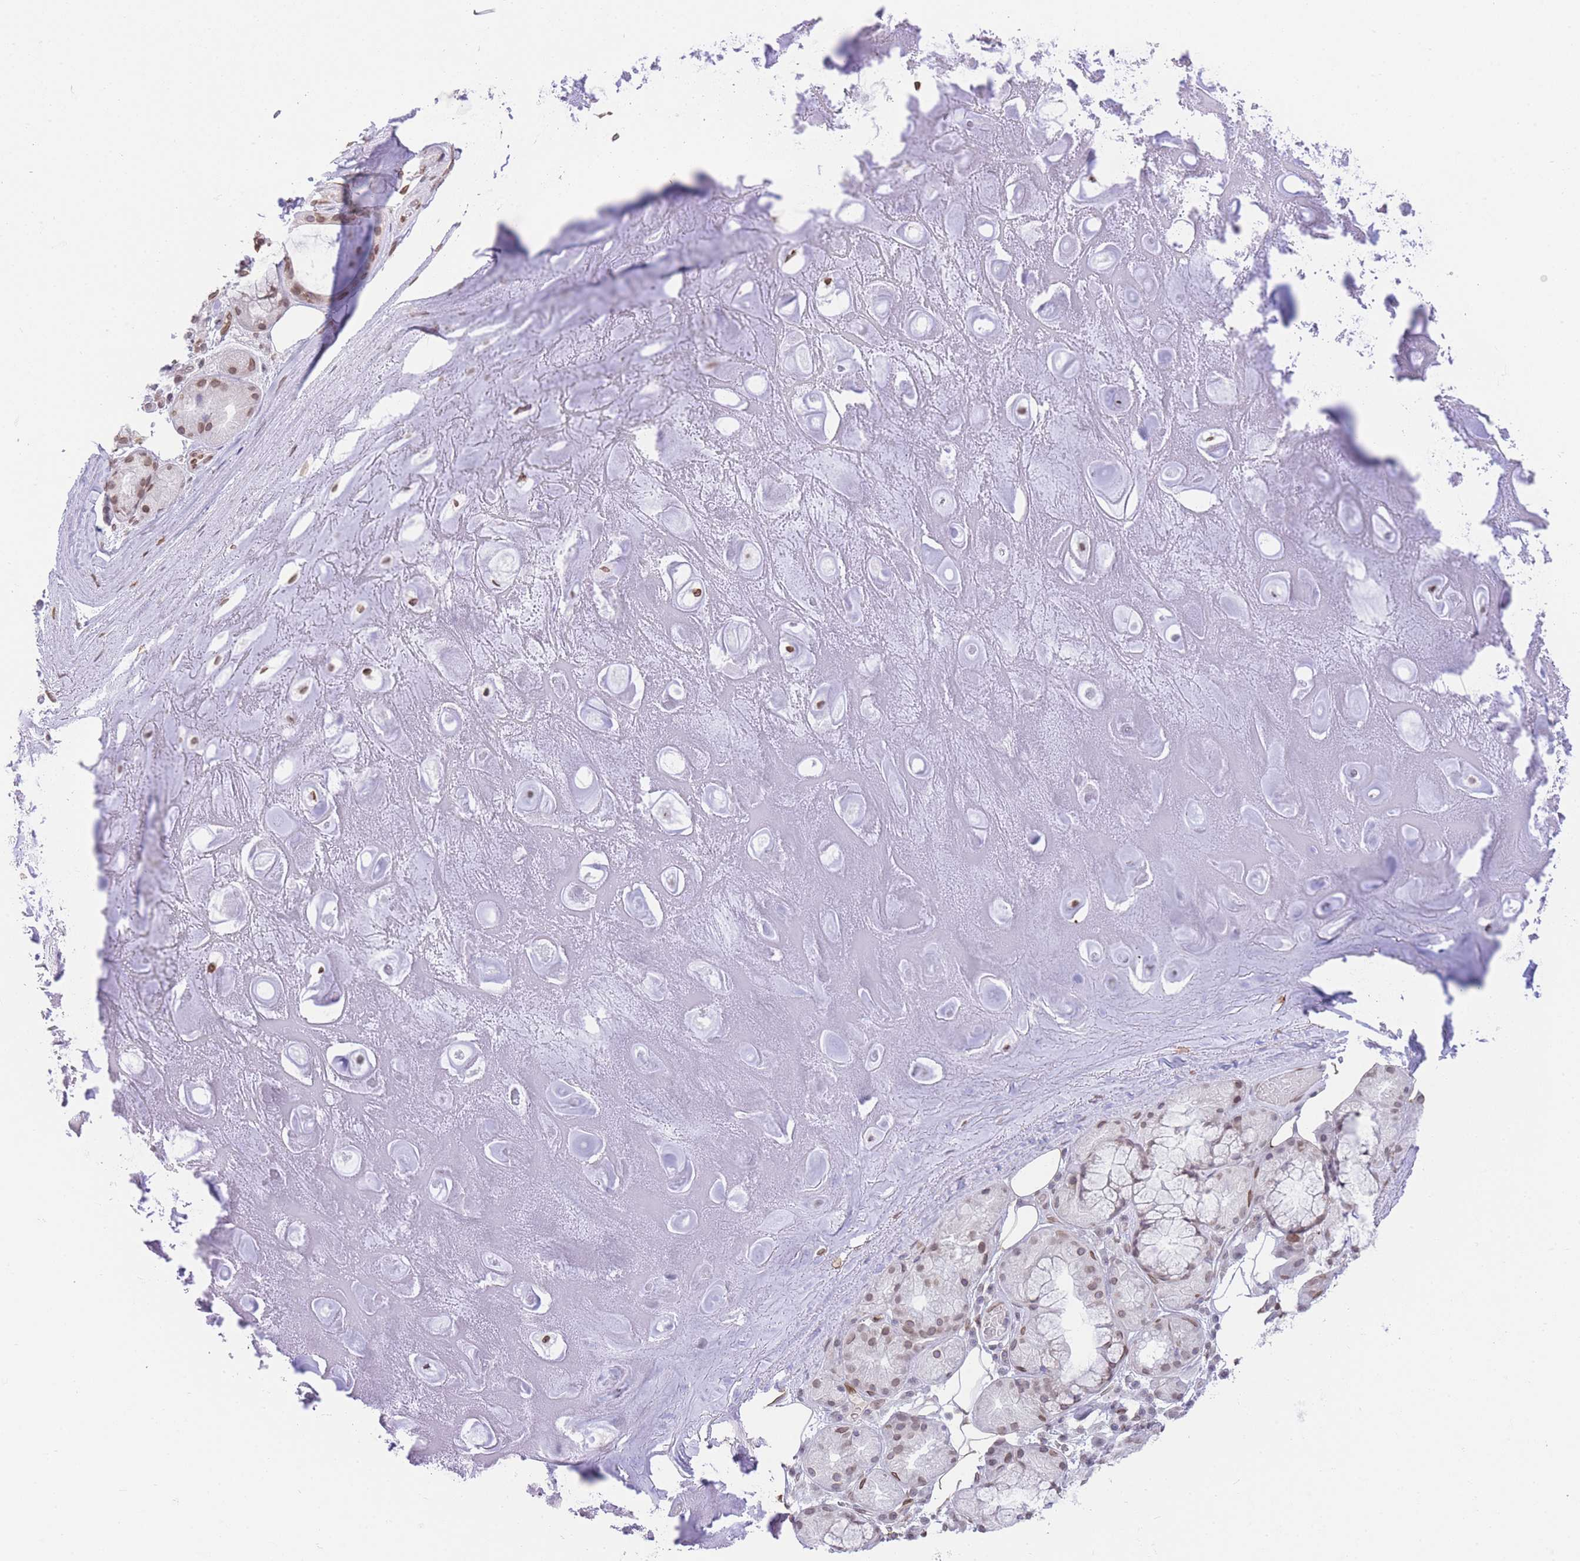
{"staining": {"intensity": "moderate", "quantity": "25%-75%", "location": "nuclear"}, "tissue": "soft tissue", "cell_type": "Chondrocytes", "image_type": "normal", "snomed": [{"axis": "morphology", "description": "Normal tissue, NOS"}, {"axis": "topography", "description": "Cartilage tissue"}], "caption": "Immunohistochemical staining of benign soft tissue reveals moderate nuclear protein positivity in about 25%-75% of chondrocytes. The staining is performed using DAB (3,3'-diaminobenzidine) brown chromogen to label protein expression. The nuclei are counter-stained blue using hematoxylin.", "gene": "OR10AD1", "patient": {"sex": "male", "age": 81}}